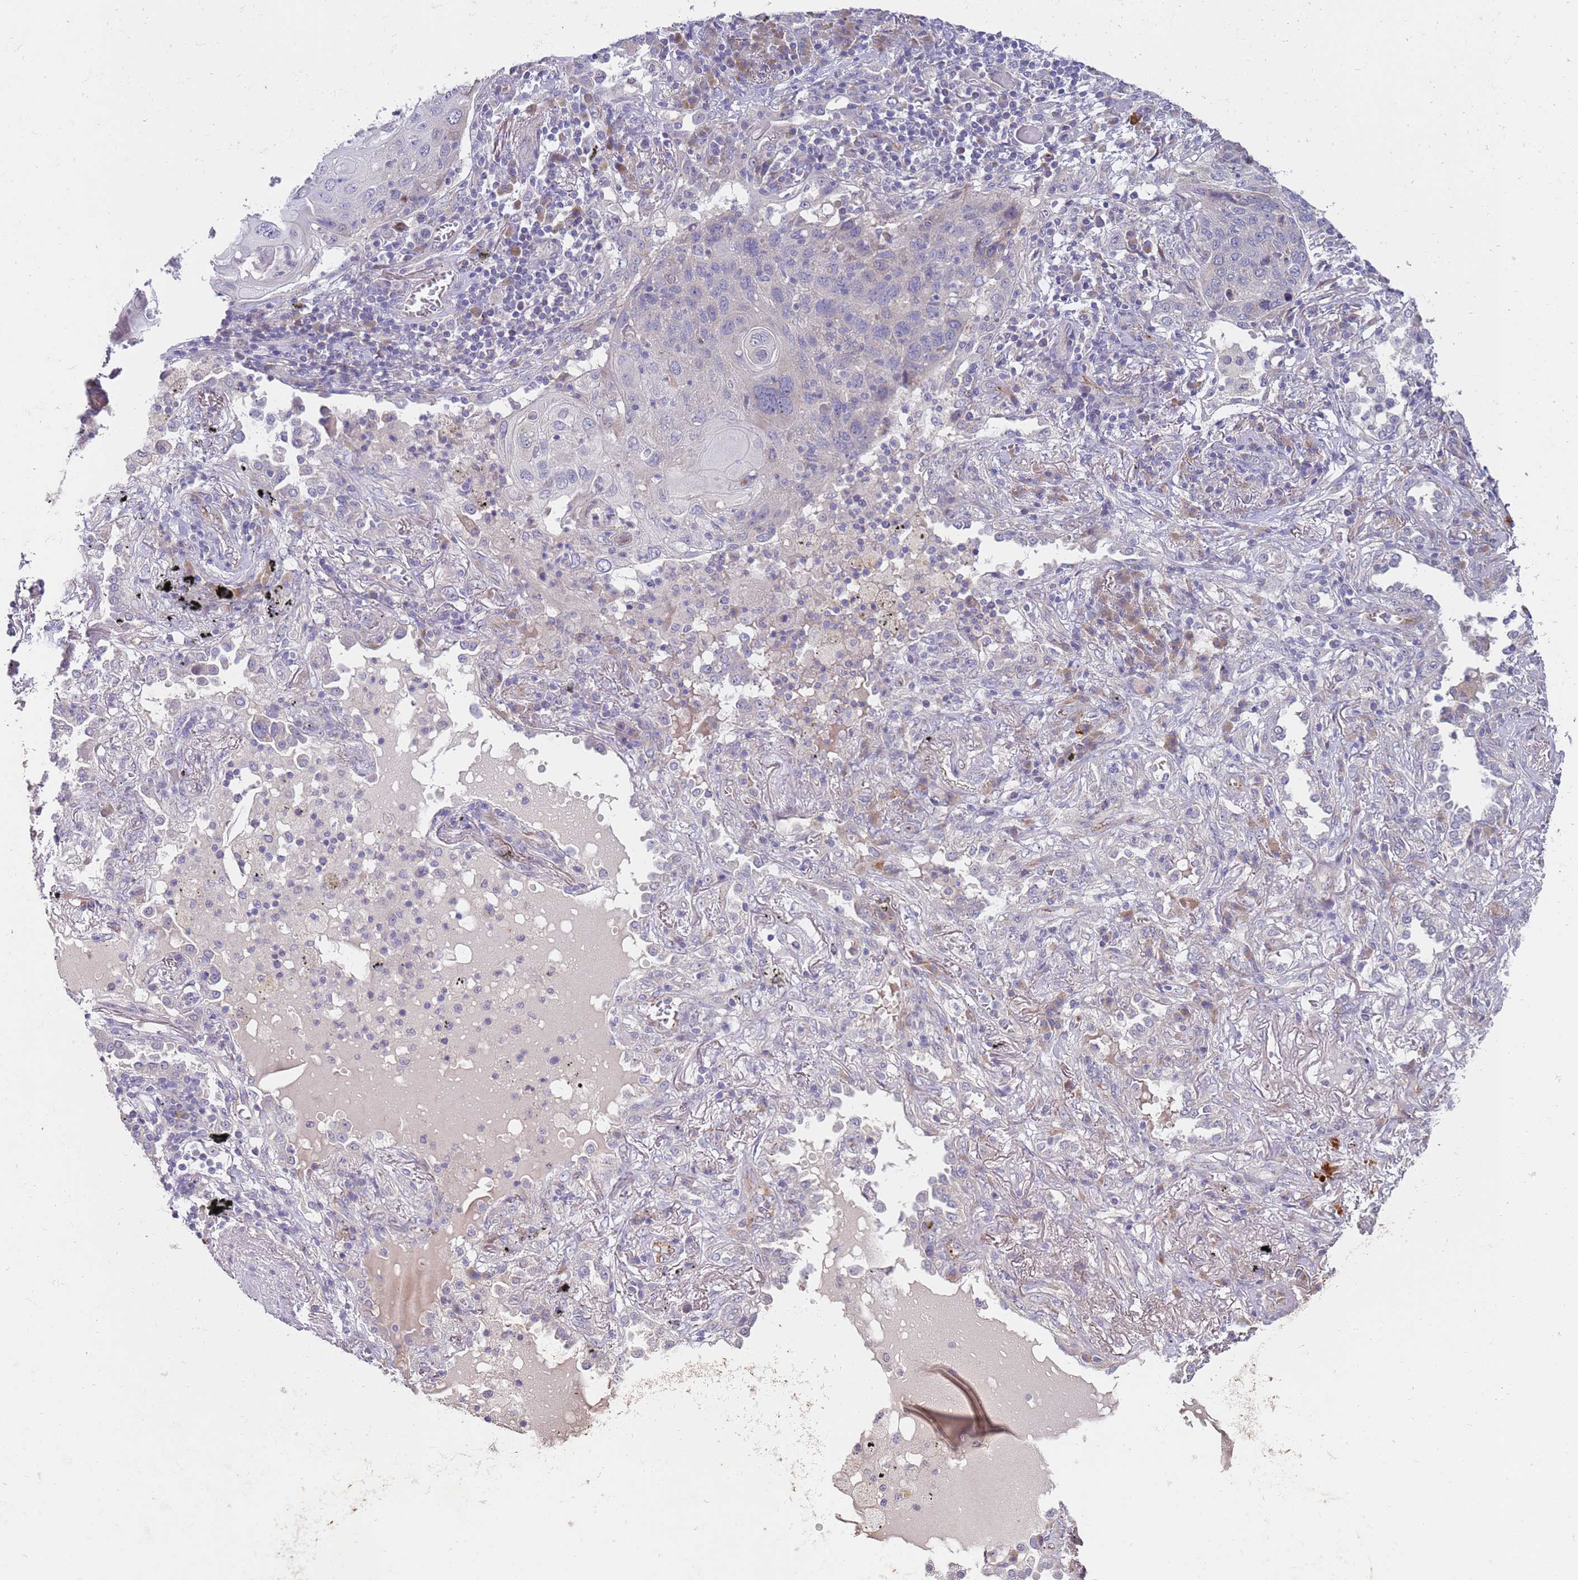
{"staining": {"intensity": "negative", "quantity": "none", "location": "none"}, "tissue": "lung cancer", "cell_type": "Tumor cells", "image_type": "cancer", "snomed": [{"axis": "morphology", "description": "Squamous cell carcinoma, NOS"}, {"axis": "topography", "description": "Lung"}], "caption": "Immunohistochemistry micrograph of squamous cell carcinoma (lung) stained for a protein (brown), which reveals no staining in tumor cells.", "gene": "NMUR2", "patient": {"sex": "female", "age": 63}}